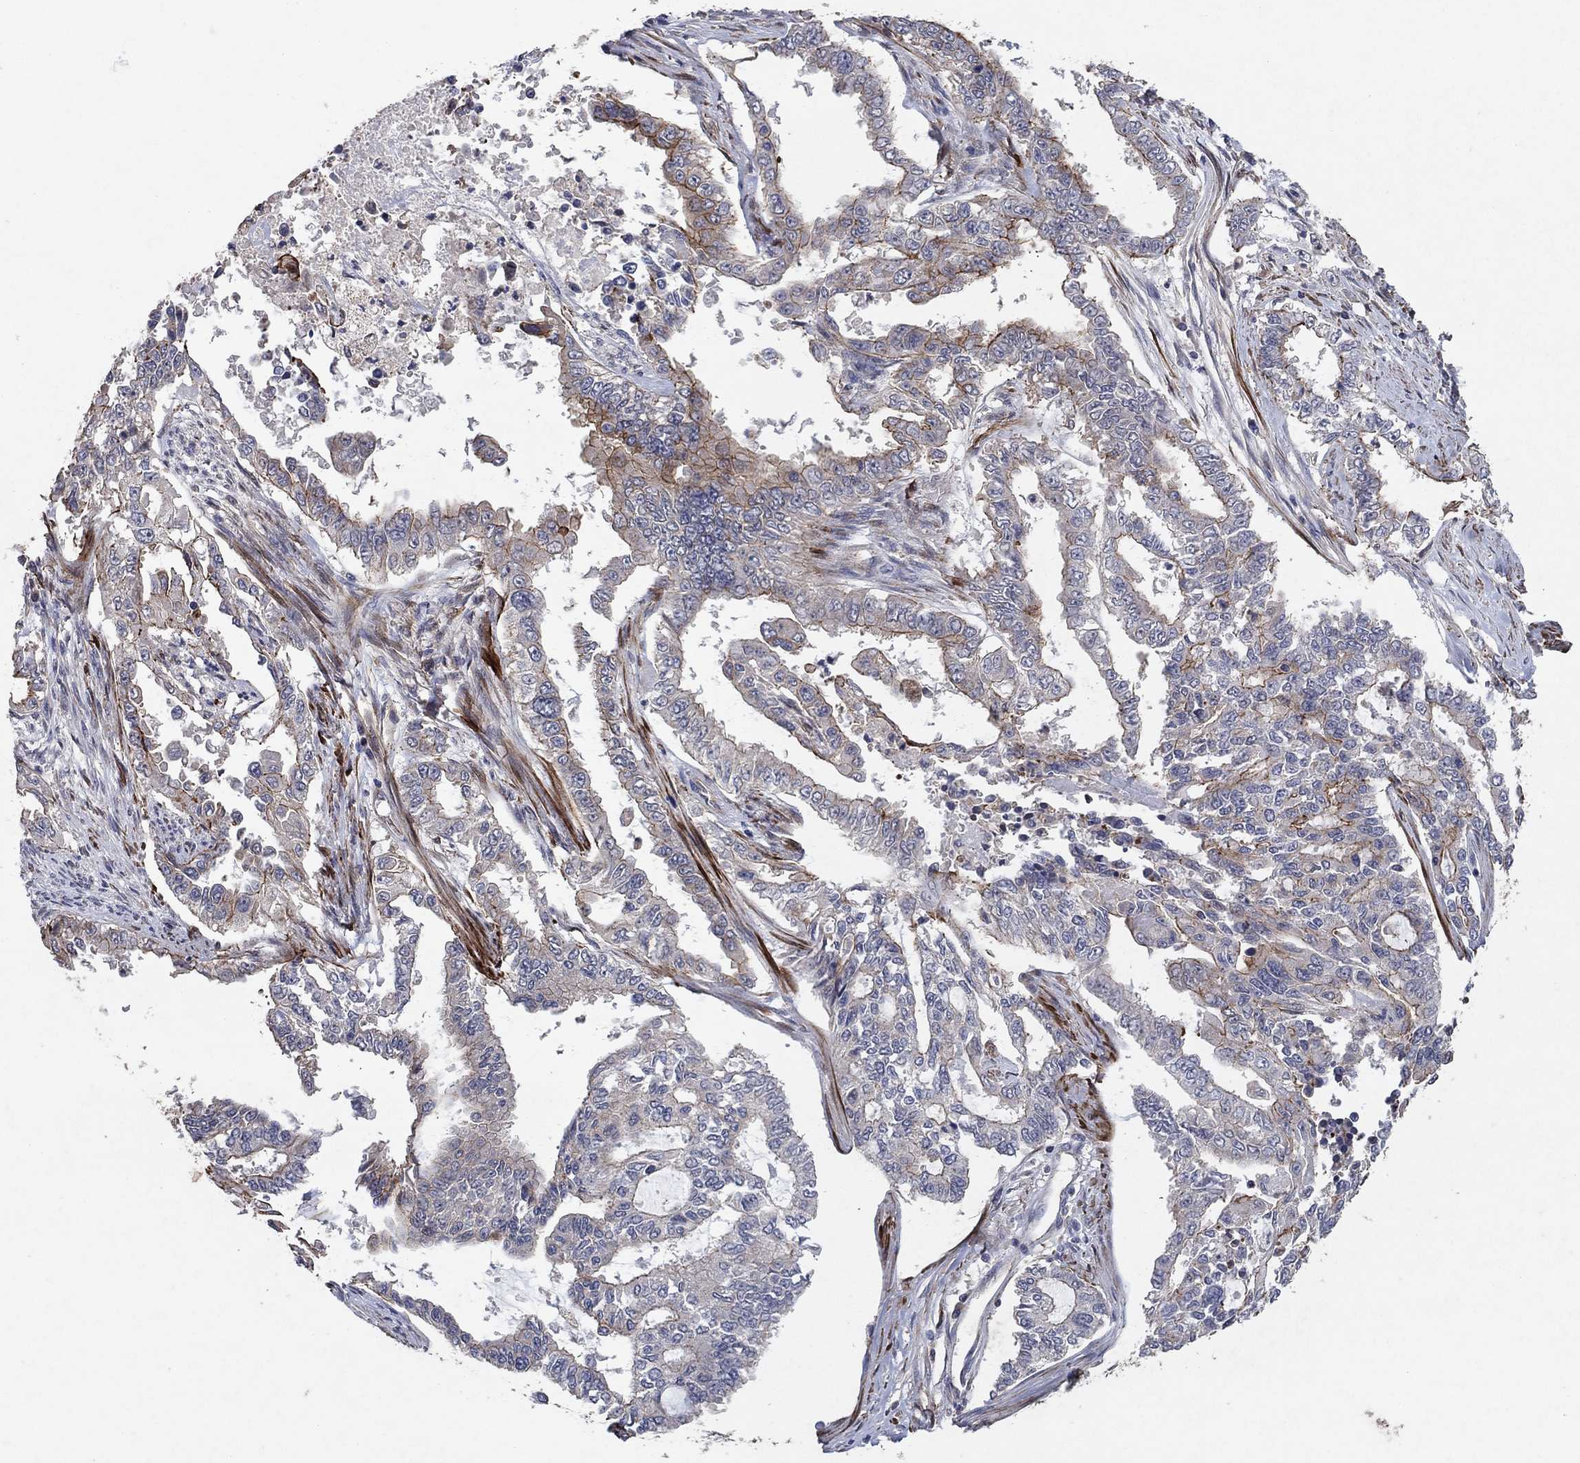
{"staining": {"intensity": "strong", "quantity": "<25%", "location": "cytoplasmic/membranous"}, "tissue": "endometrial cancer", "cell_type": "Tumor cells", "image_type": "cancer", "snomed": [{"axis": "morphology", "description": "Adenocarcinoma, NOS"}, {"axis": "topography", "description": "Uterus"}], "caption": "Human endometrial cancer (adenocarcinoma) stained for a protein (brown) reveals strong cytoplasmic/membranous positive expression in about <25% of tumor cells.", "gene": "FRG1", "patient": {"sex": "female", "age": 59}}